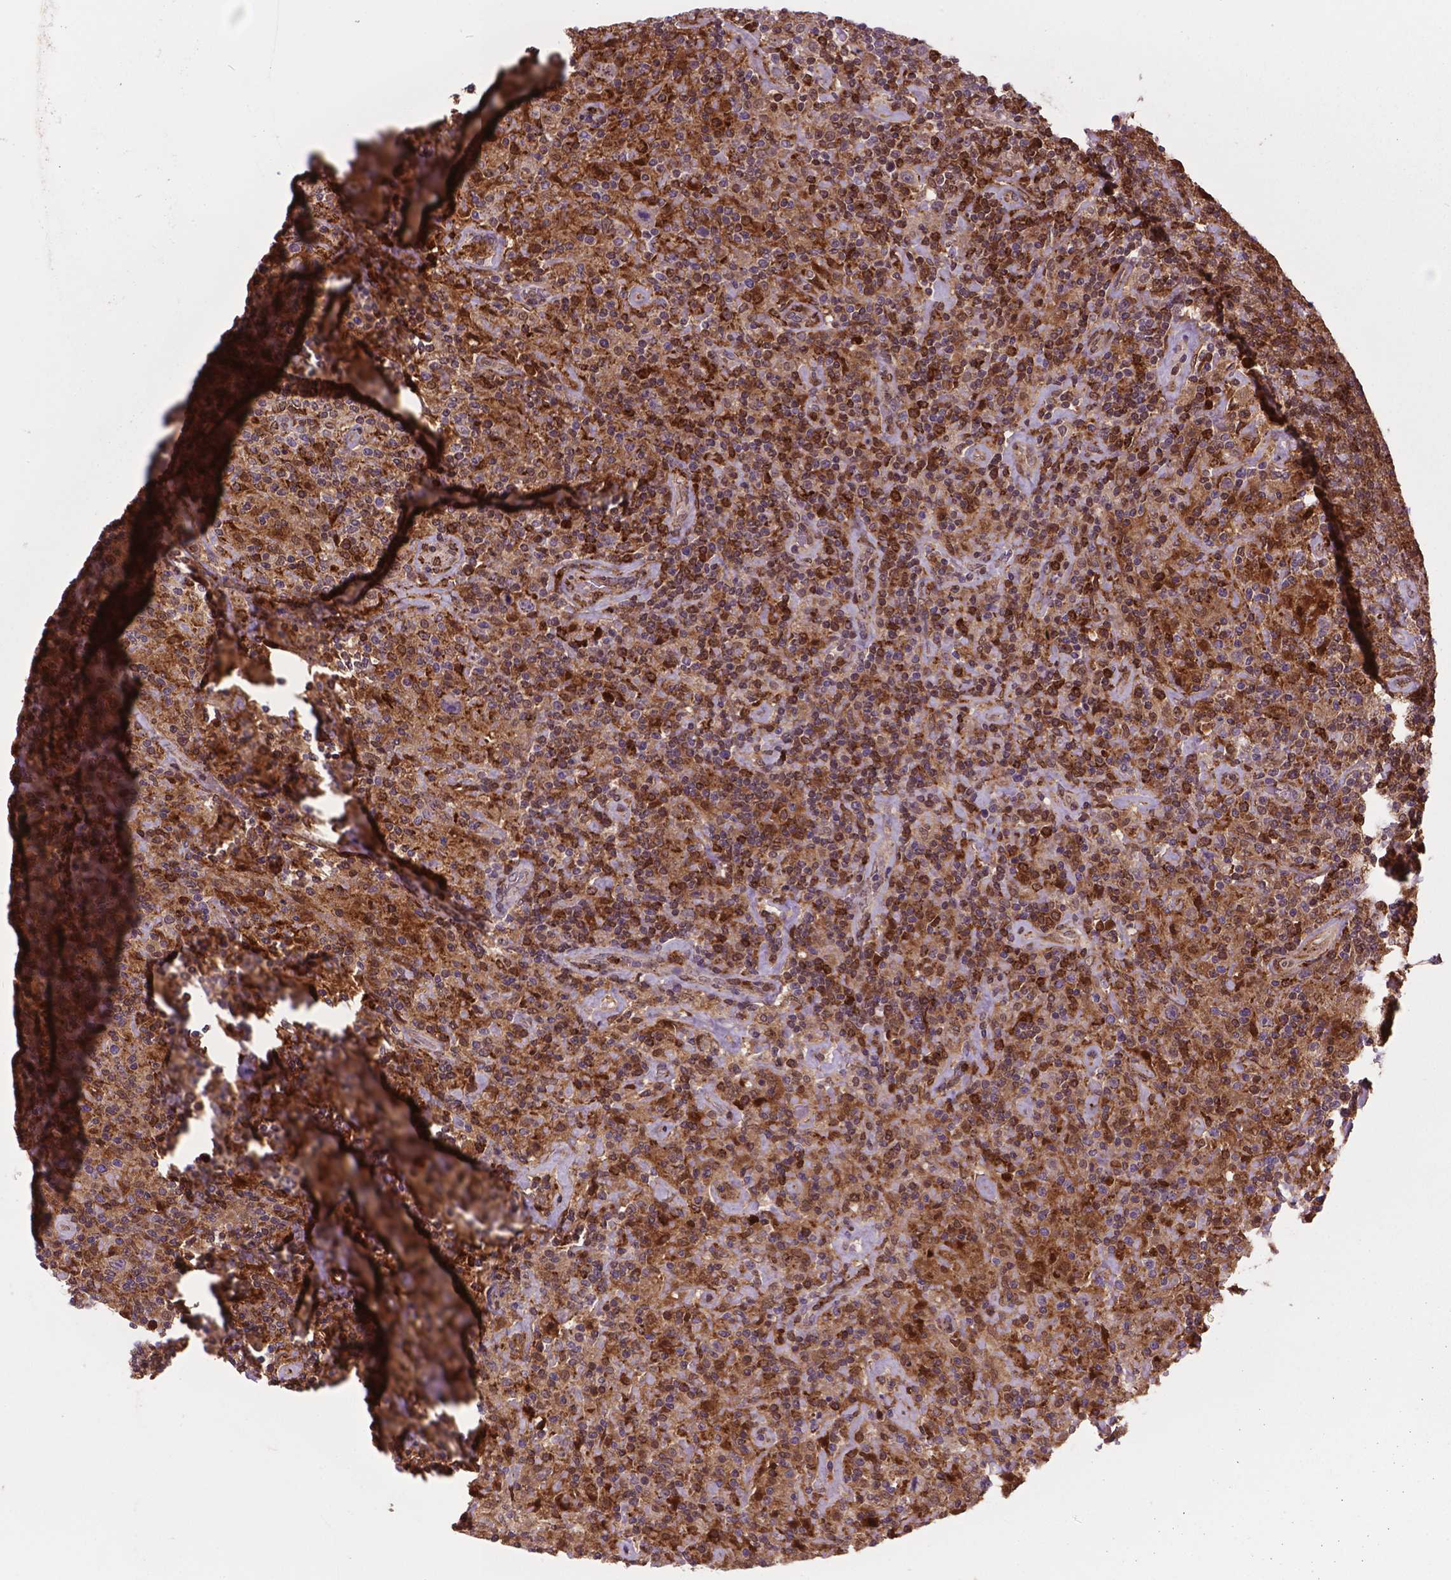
{"staining": {"intensity": "moderate", "quantity": ">75%", "location": "cytoplasmic/membranous"}, "tissue": "lymphoma", "cell_type": "Tumor cells", "image_type": "cancer", "snomed": [{"axis": "morphology", "description": "Hodgkin's disease, NOS"}, {"axis": "topography", "description": "Lymph node"}], "caption": "Immunohistochemistry (DAB) staining of human Hodgkin's disease reveals moderate cytoplasmic/membranous protein positivity in about >75% of tumor cells.", "gene": "PLIN3", "patient": {"sex": "male", "age": 70}}